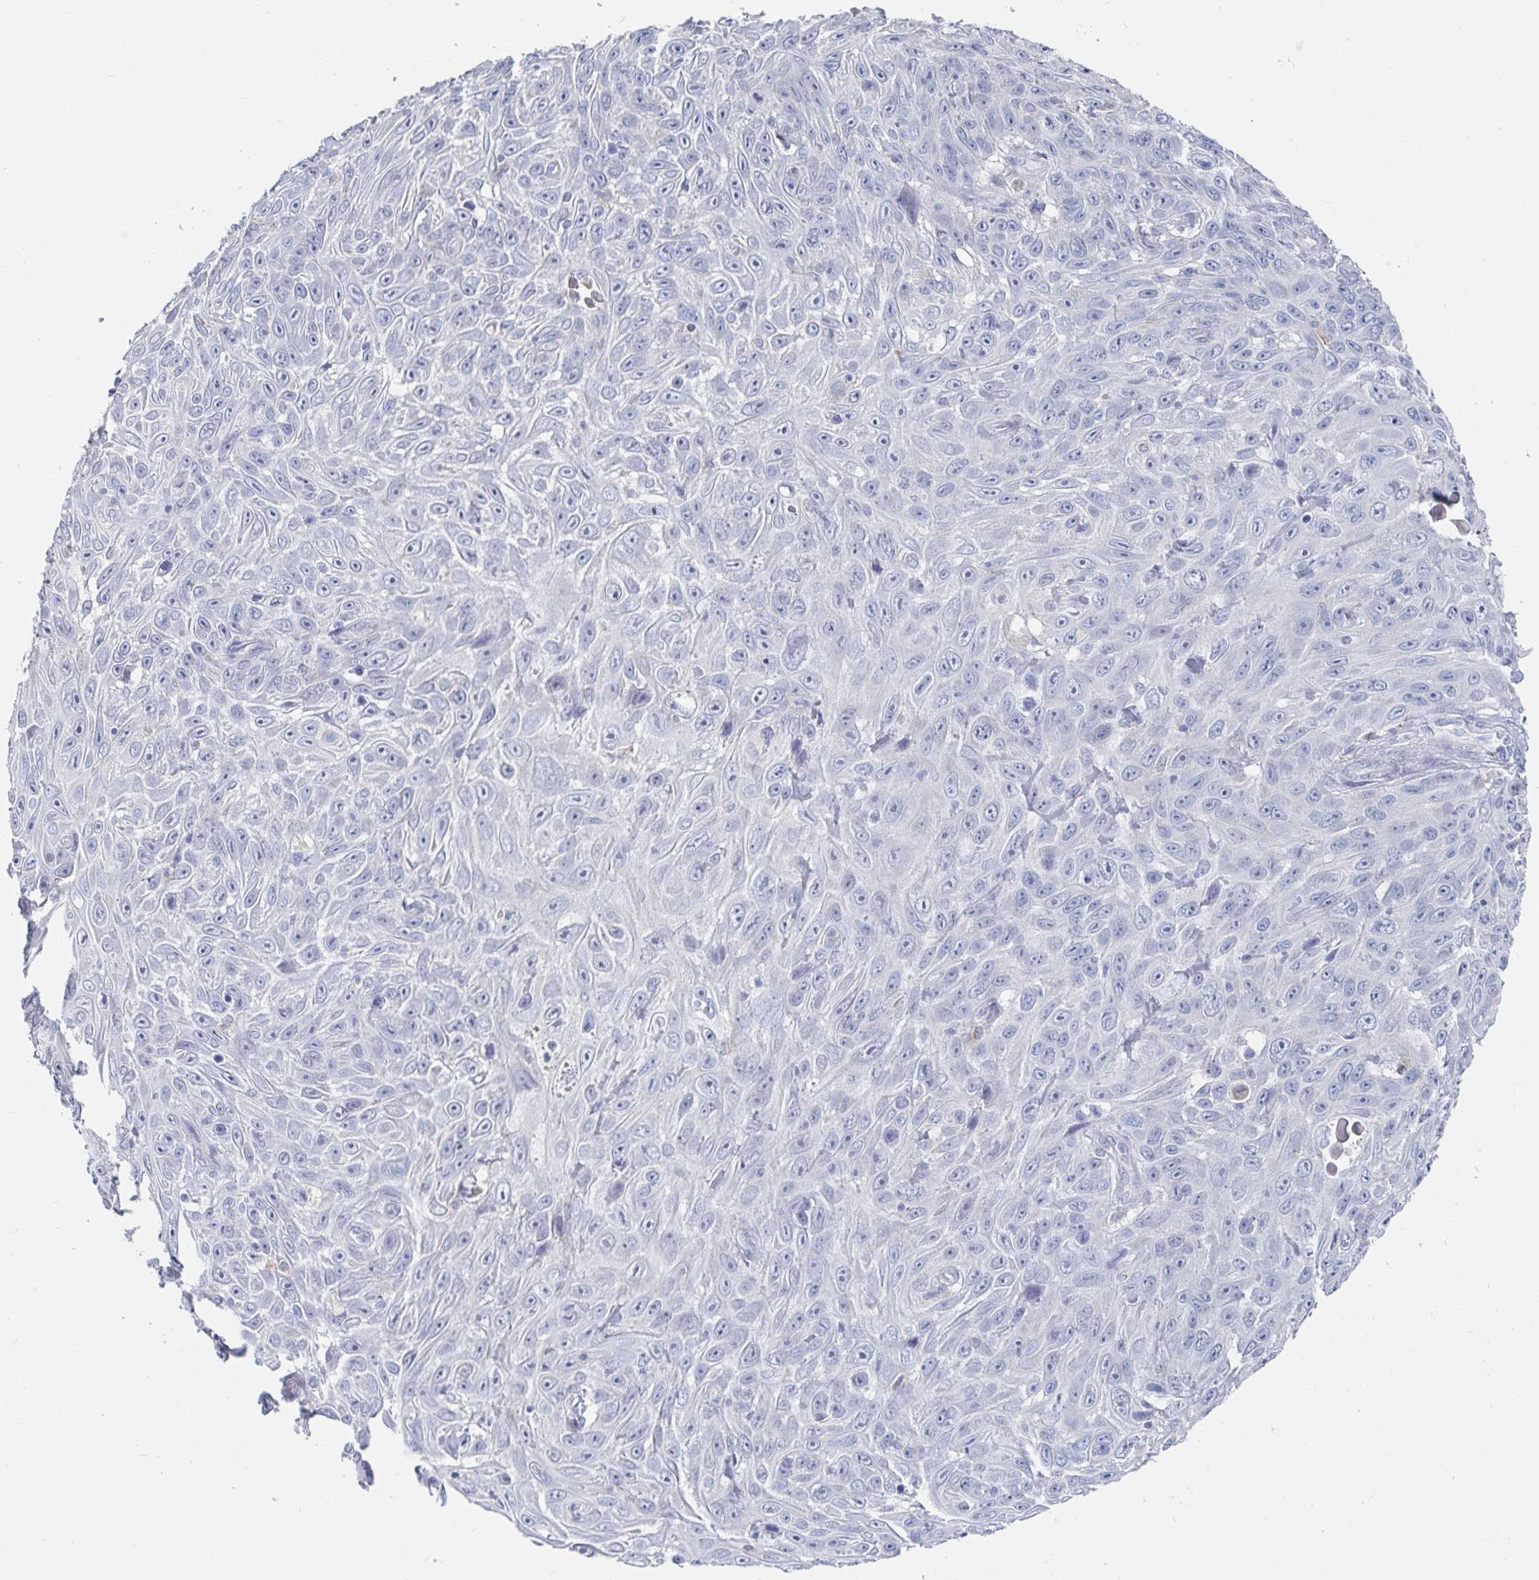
{"staining": {"intensity": "negative", "quantity": "none", "location": "none"}, "tissue": "skin cancer", "cell_type": "Tumor cells", "image_type": "cancer", "snomed": [{"axis": "morphology", "description": "Squamous cell carcinoma, NOS"}, {"axis": "topography", "description": "Skin"}], "caption": "Immunohistochemistry of human skin cancer displays no positivity in tumor cells.", "gene": "SPPL3", "patient": {"sex": "male", "age": 82}}